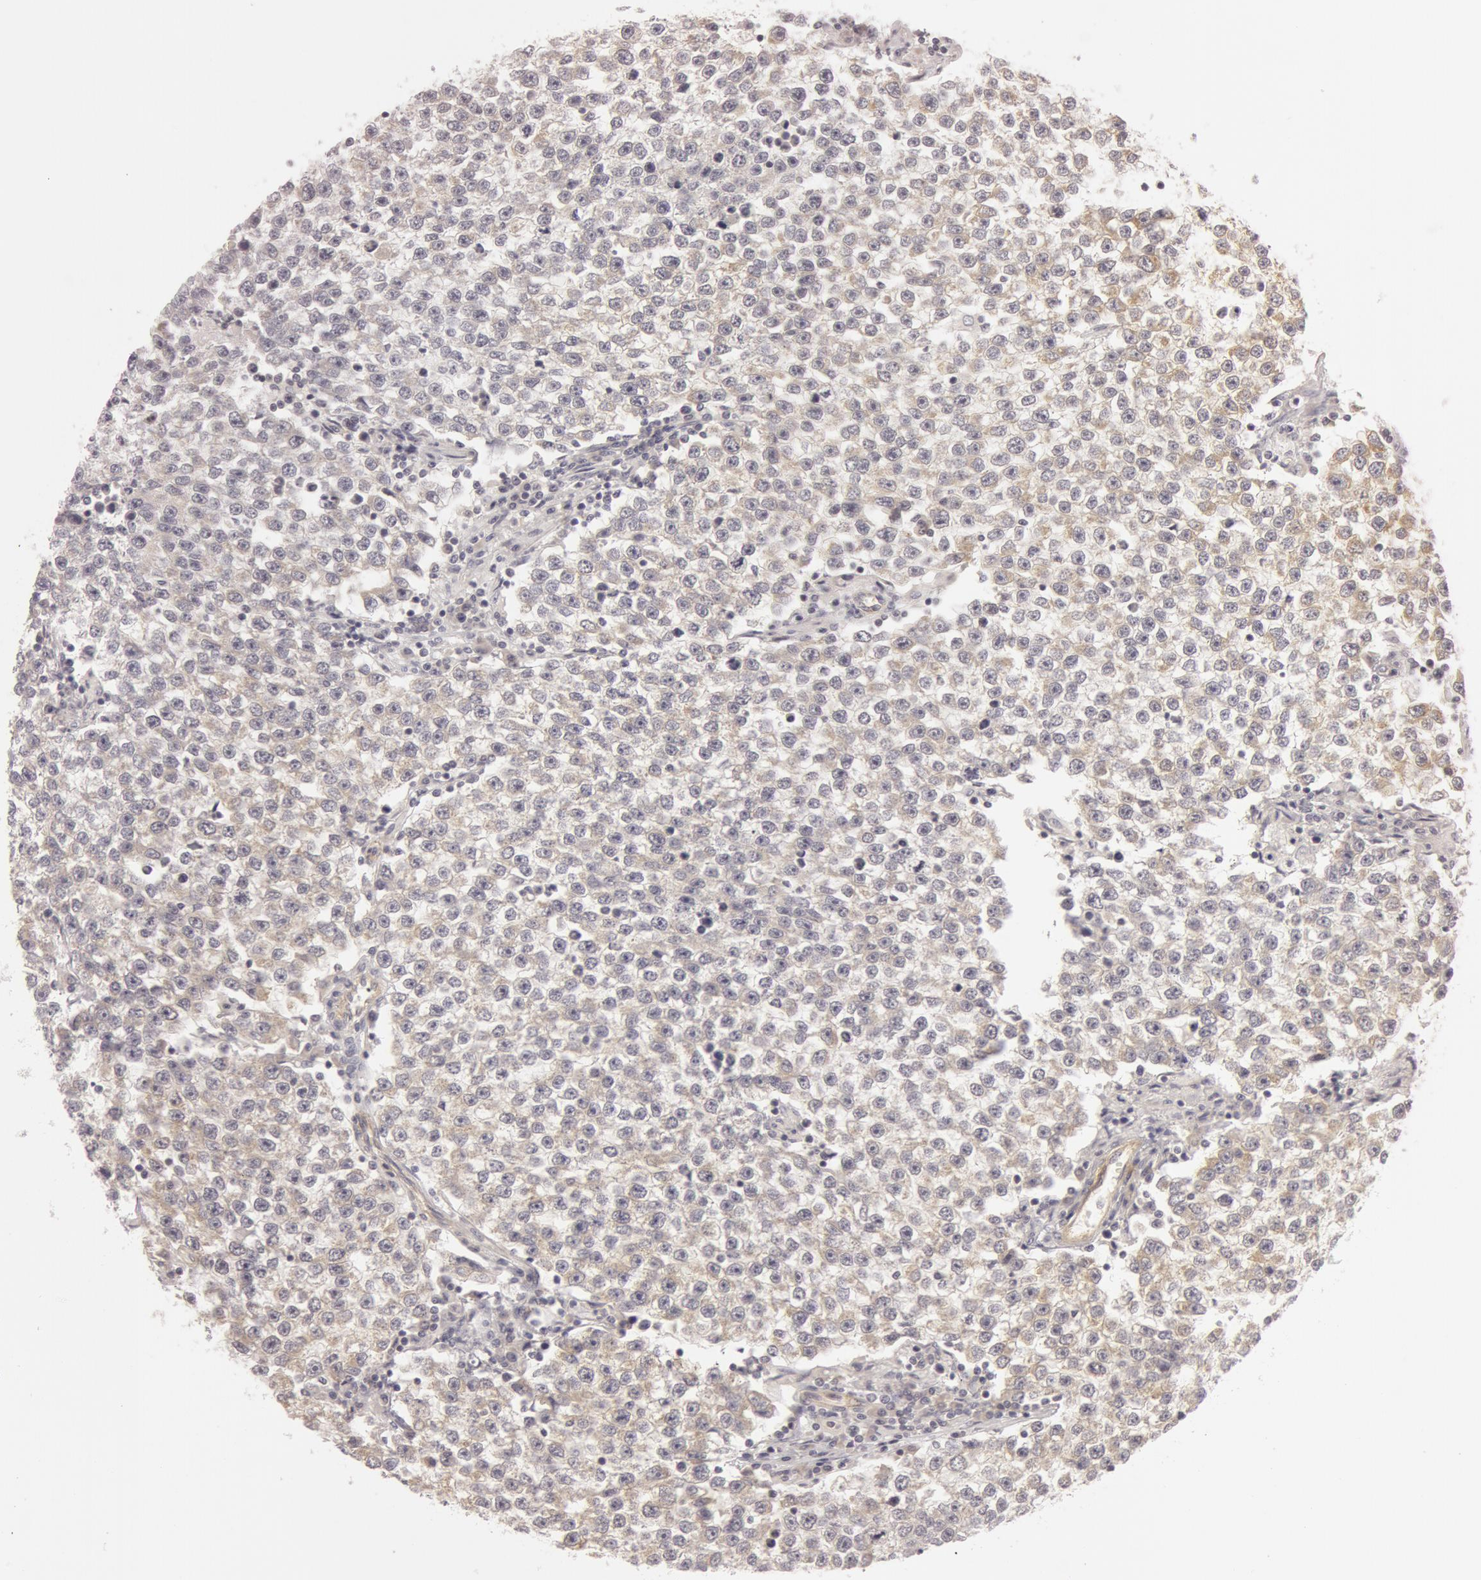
{"staining": {"intensity": "weak", "quantity": "<25%", "location": "cytoplasmic/membranous"}, "tissue": "testis cancer", "cell_type": "Tumor cells", "image_type": "cancer", "snomed": [{"axis": "morphology", "description": "Seminoma, NOS"}, {"axis": "topography", "description": "Testis"}], "caption": "Testis seminoma was stained to show a protein in brown. There is no significant positivity in tumor cells. Nuclei are stained in blue.", "gene": "RALGAPA1", "patient": {"sex": "male", "age": 36}}